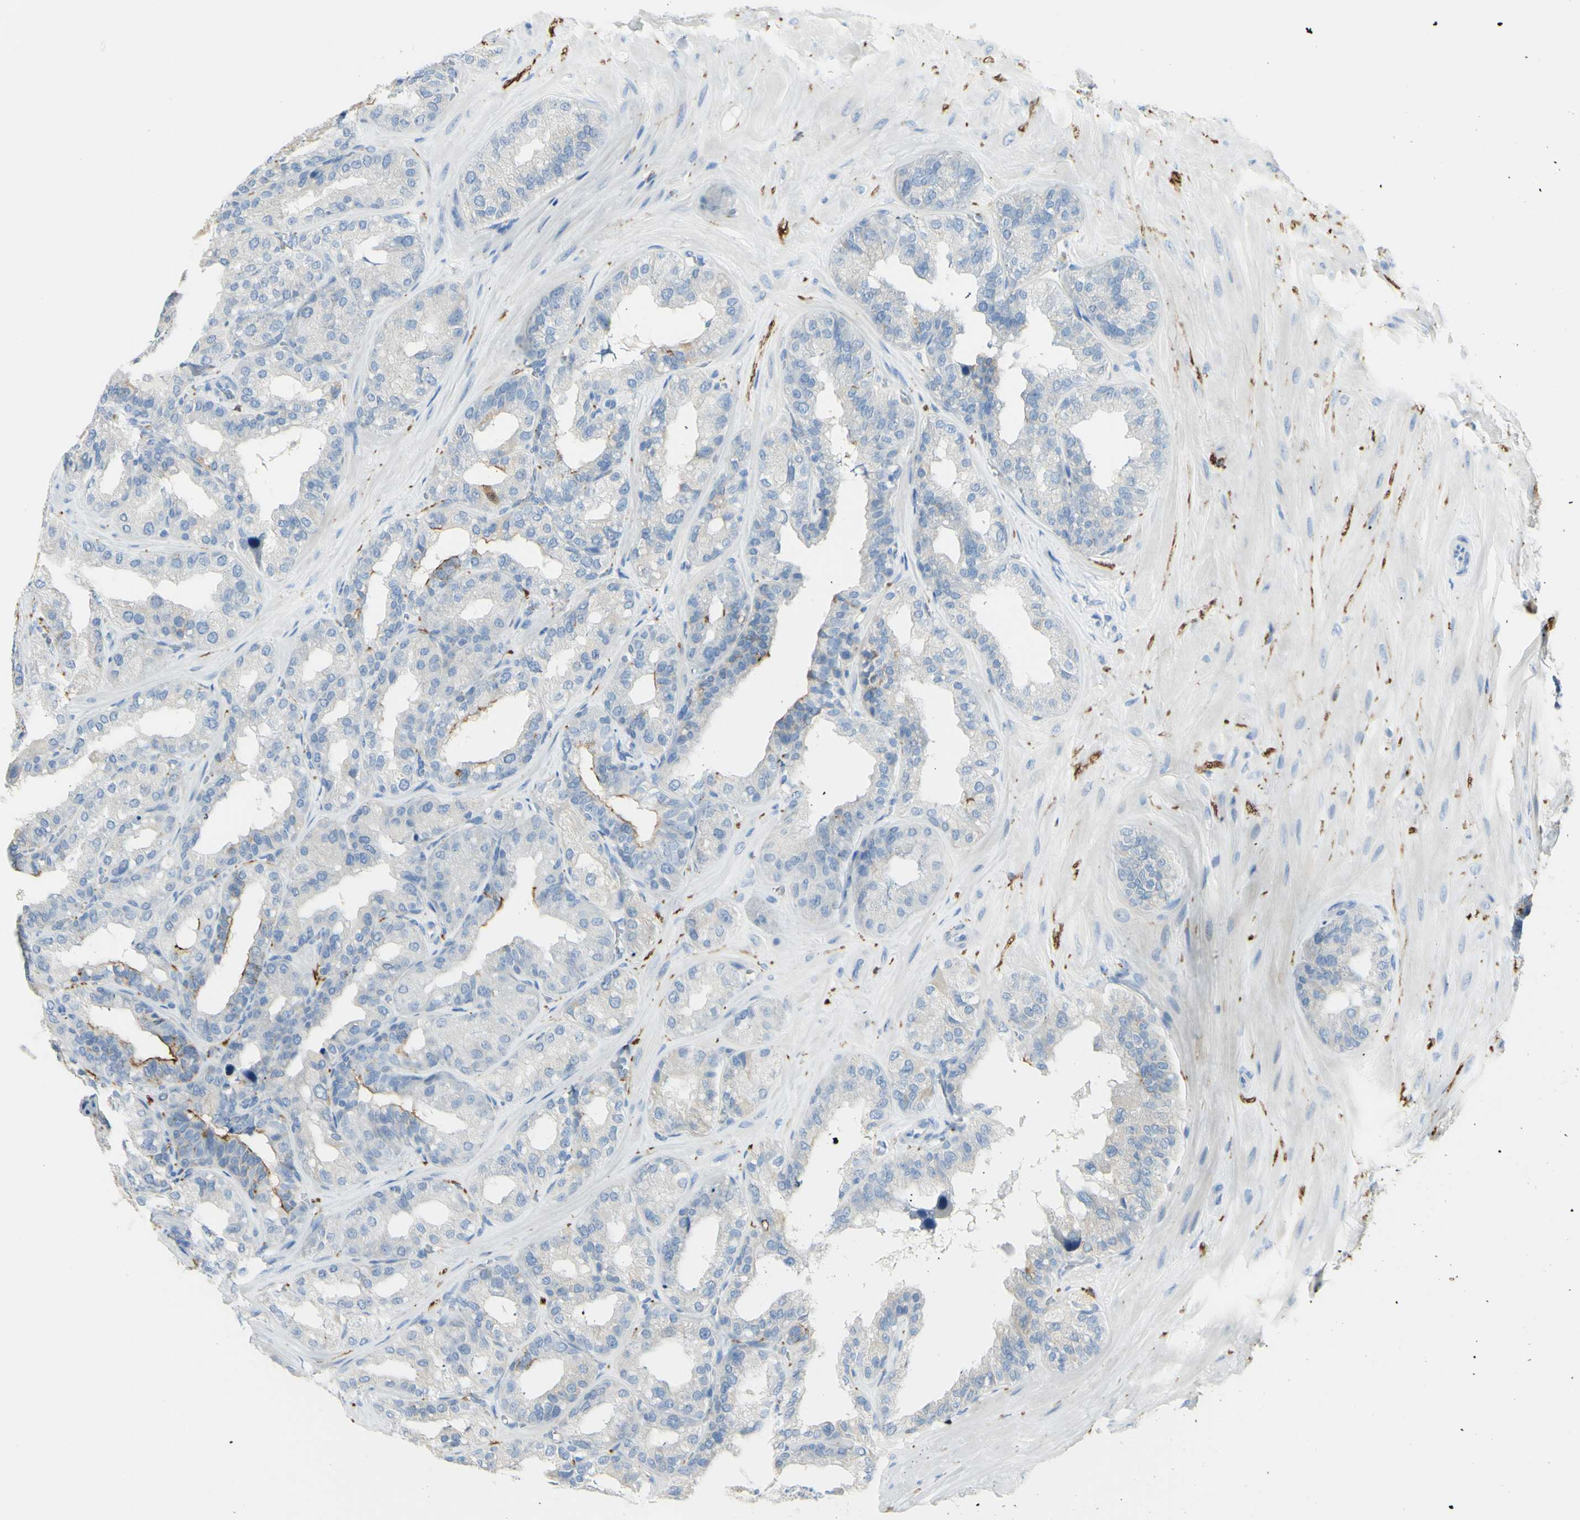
{"staining": {"intensity": "moderate", "quantity": "<25%", "location": "cytoplasmic/membranous"}, "tissue": "seminal vesicle", "cell_type": "Glandular cells", "image_type": "normal", "snomed": [{"axis": "morphology", "description": "Normal tissue, NOS"}, {"axis": "topography", "description": "Prostate"}, {"axis": "topography", "description": "Seminal veicle"}], "caption": "Immunohistochemistry (DAB (3,3'-diaminobenzidine)) staining of benign seminal vesicle reveals moderate cytoplasmic/membranous protein staining in approximately <25% of glandular cells.", "gene": "TSPAN1", "patient": {"sex": "male", "age": 51}}